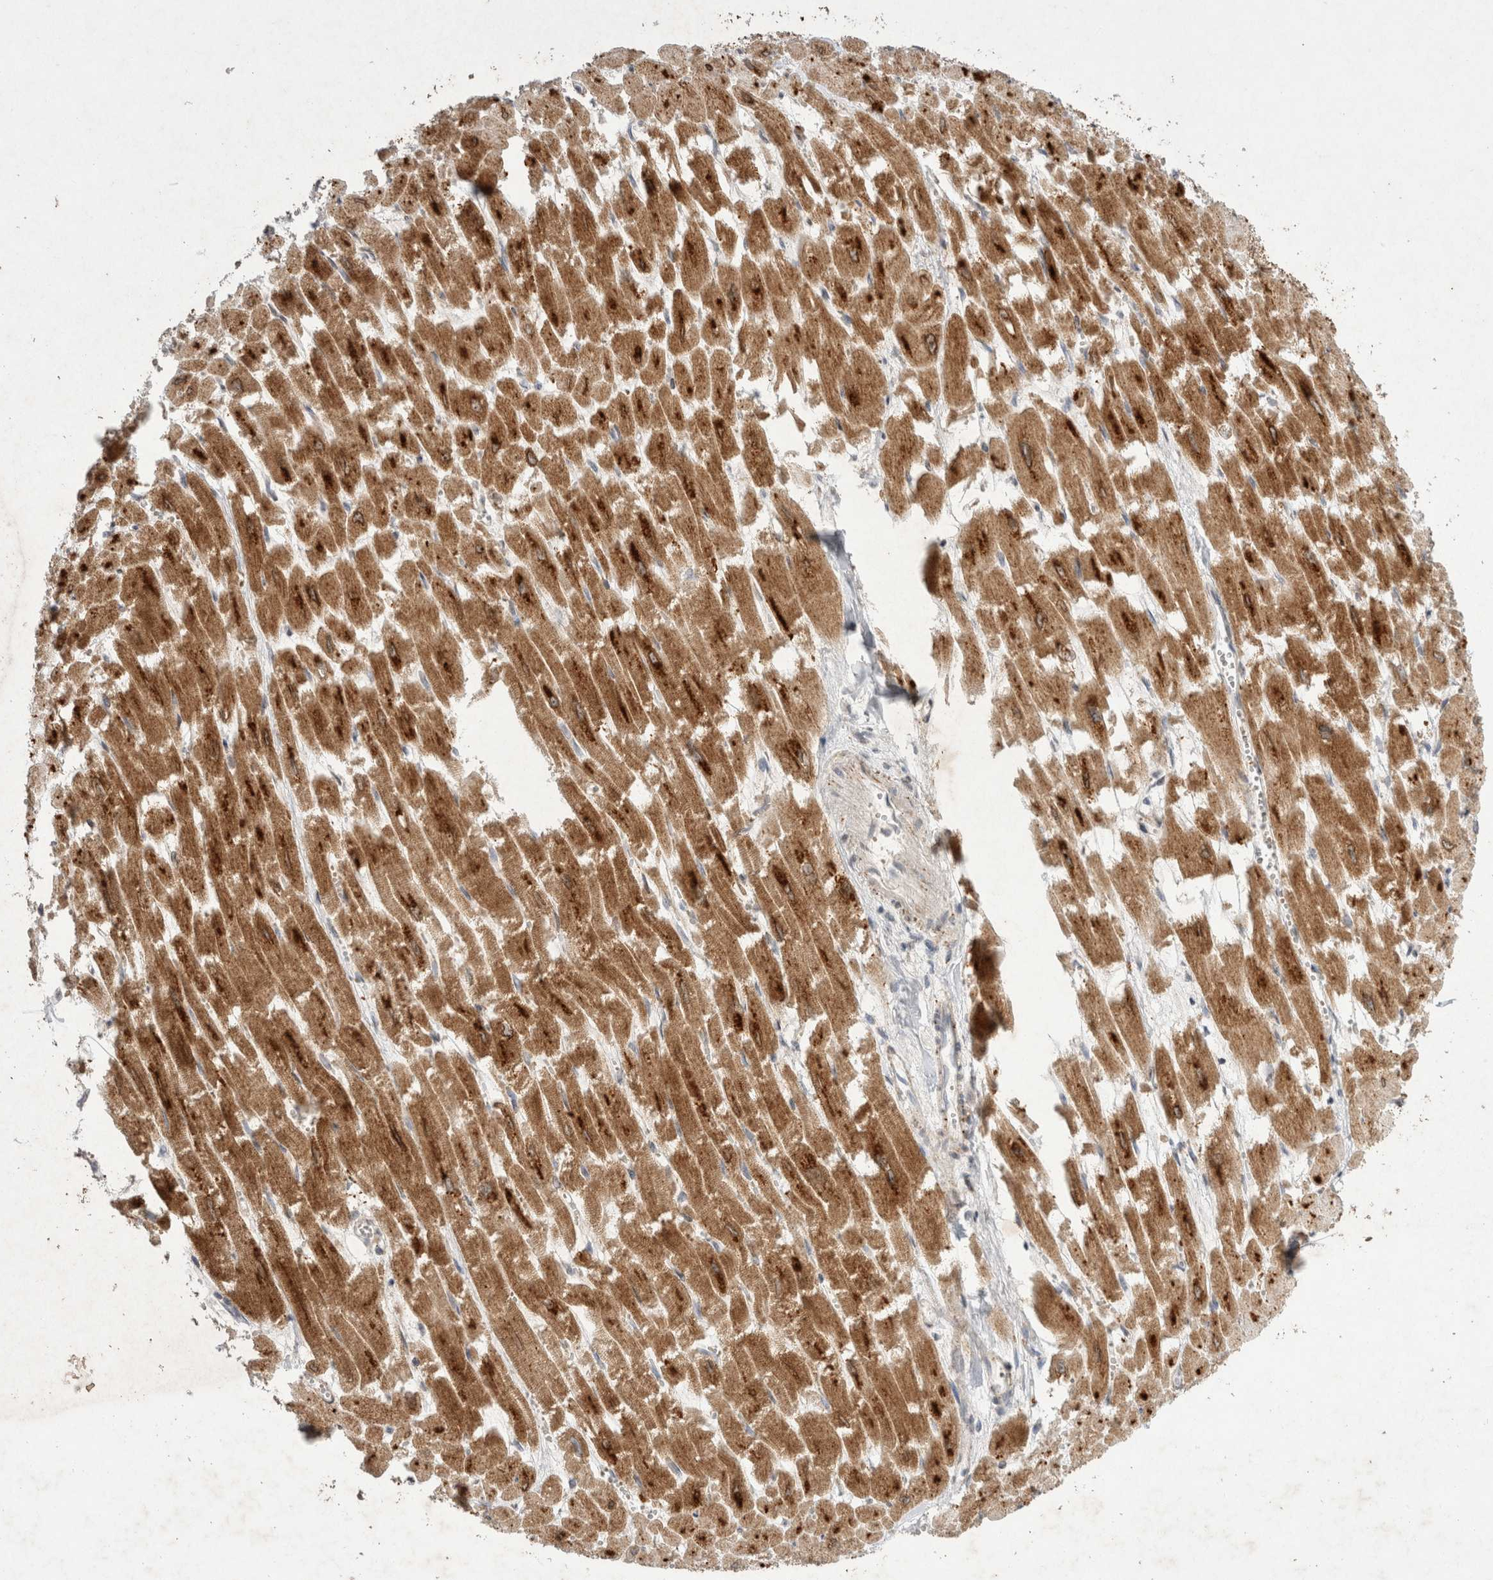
{"staining": {"intensity": "moderate", "quantity": ">75%", "location": "cytoplasmic/membranous,nuclear"}, "tissue": "heart muscle", "cell_type": "Cardiomyocytes", "image_type": "normal", "snomed": [{"axis": "morphology", "description": "Normal tissue, NOS"}, {"axis": "topography", "description": "Heart"}], "caption": "High-magnification brightfield microscopy of normal heart muscle stained with DAB (brown) and counterstained with hematoxylin (blue). cardiomyocytes exhibit moderate cytoplasmic/membranous,nuclear positivity is appreciated in approximately>75% of cells.", "gene": "STK11", "patient": {"sex": "male", "age": 54}}